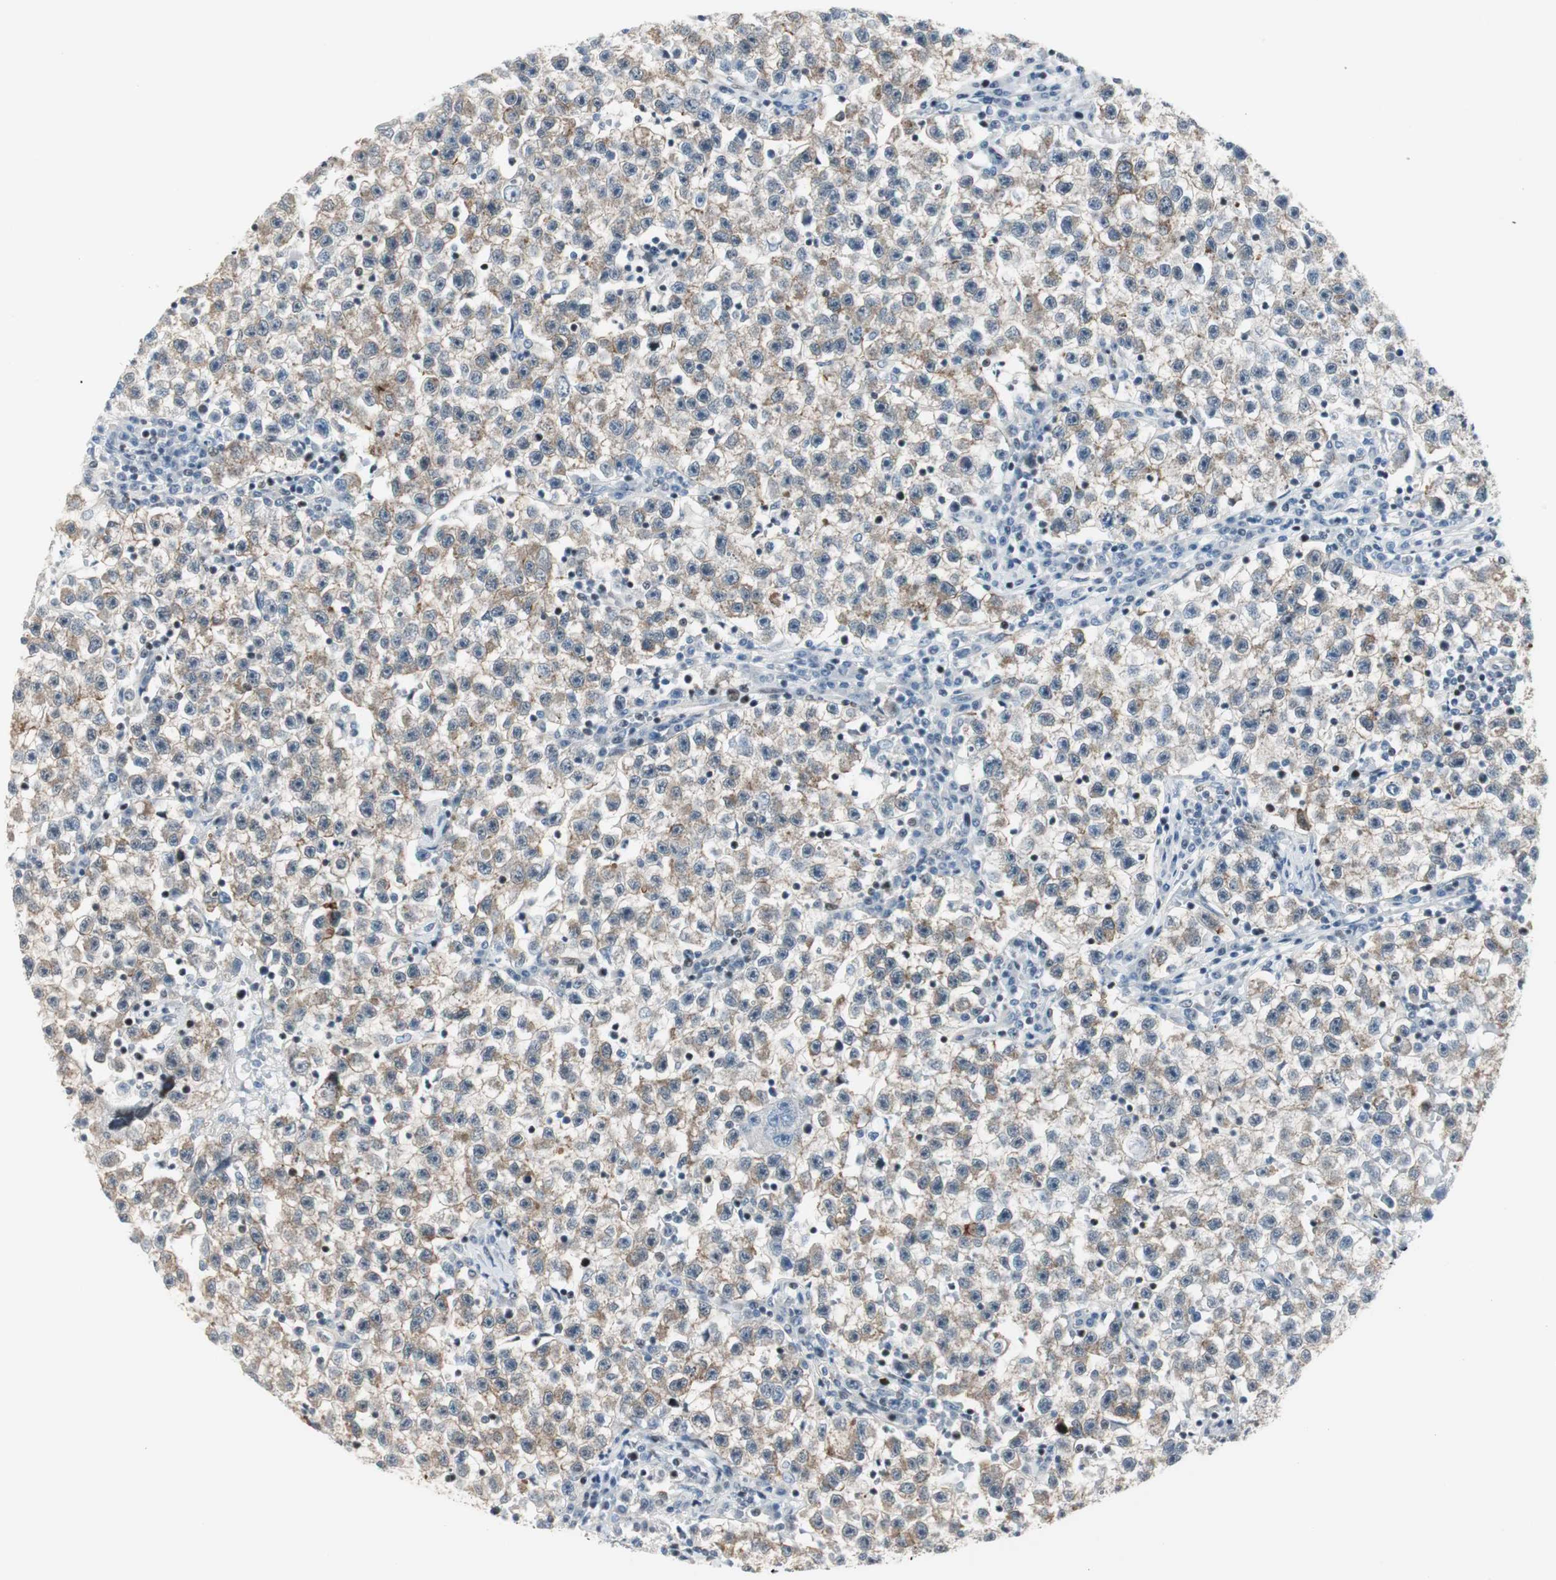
{"staining": {"intensity": "weak", "quantity": "25%-75%", "location": "cytoplasmic/membranous"}, "tissue": "testis cancer", "cell_type": "Tumor cells", "image_type": "cancer", "snomed": [{"axis": "morphology", "description": "Seminoma, NOS"}, {"axis": "topography", "description": "Testis"}], "caption": "IHC (DAB (3,3'-diaminobenzidine)) staining of testis cancer (seminoma) shows weak cytoplasmic/membranous protein staining in about 25%-75% of tumor cells. The protein is shown in brown color, while the nuclei are stained blue.", "gene": "RAD1", "patient": {"sex": "male", "age": 22}}